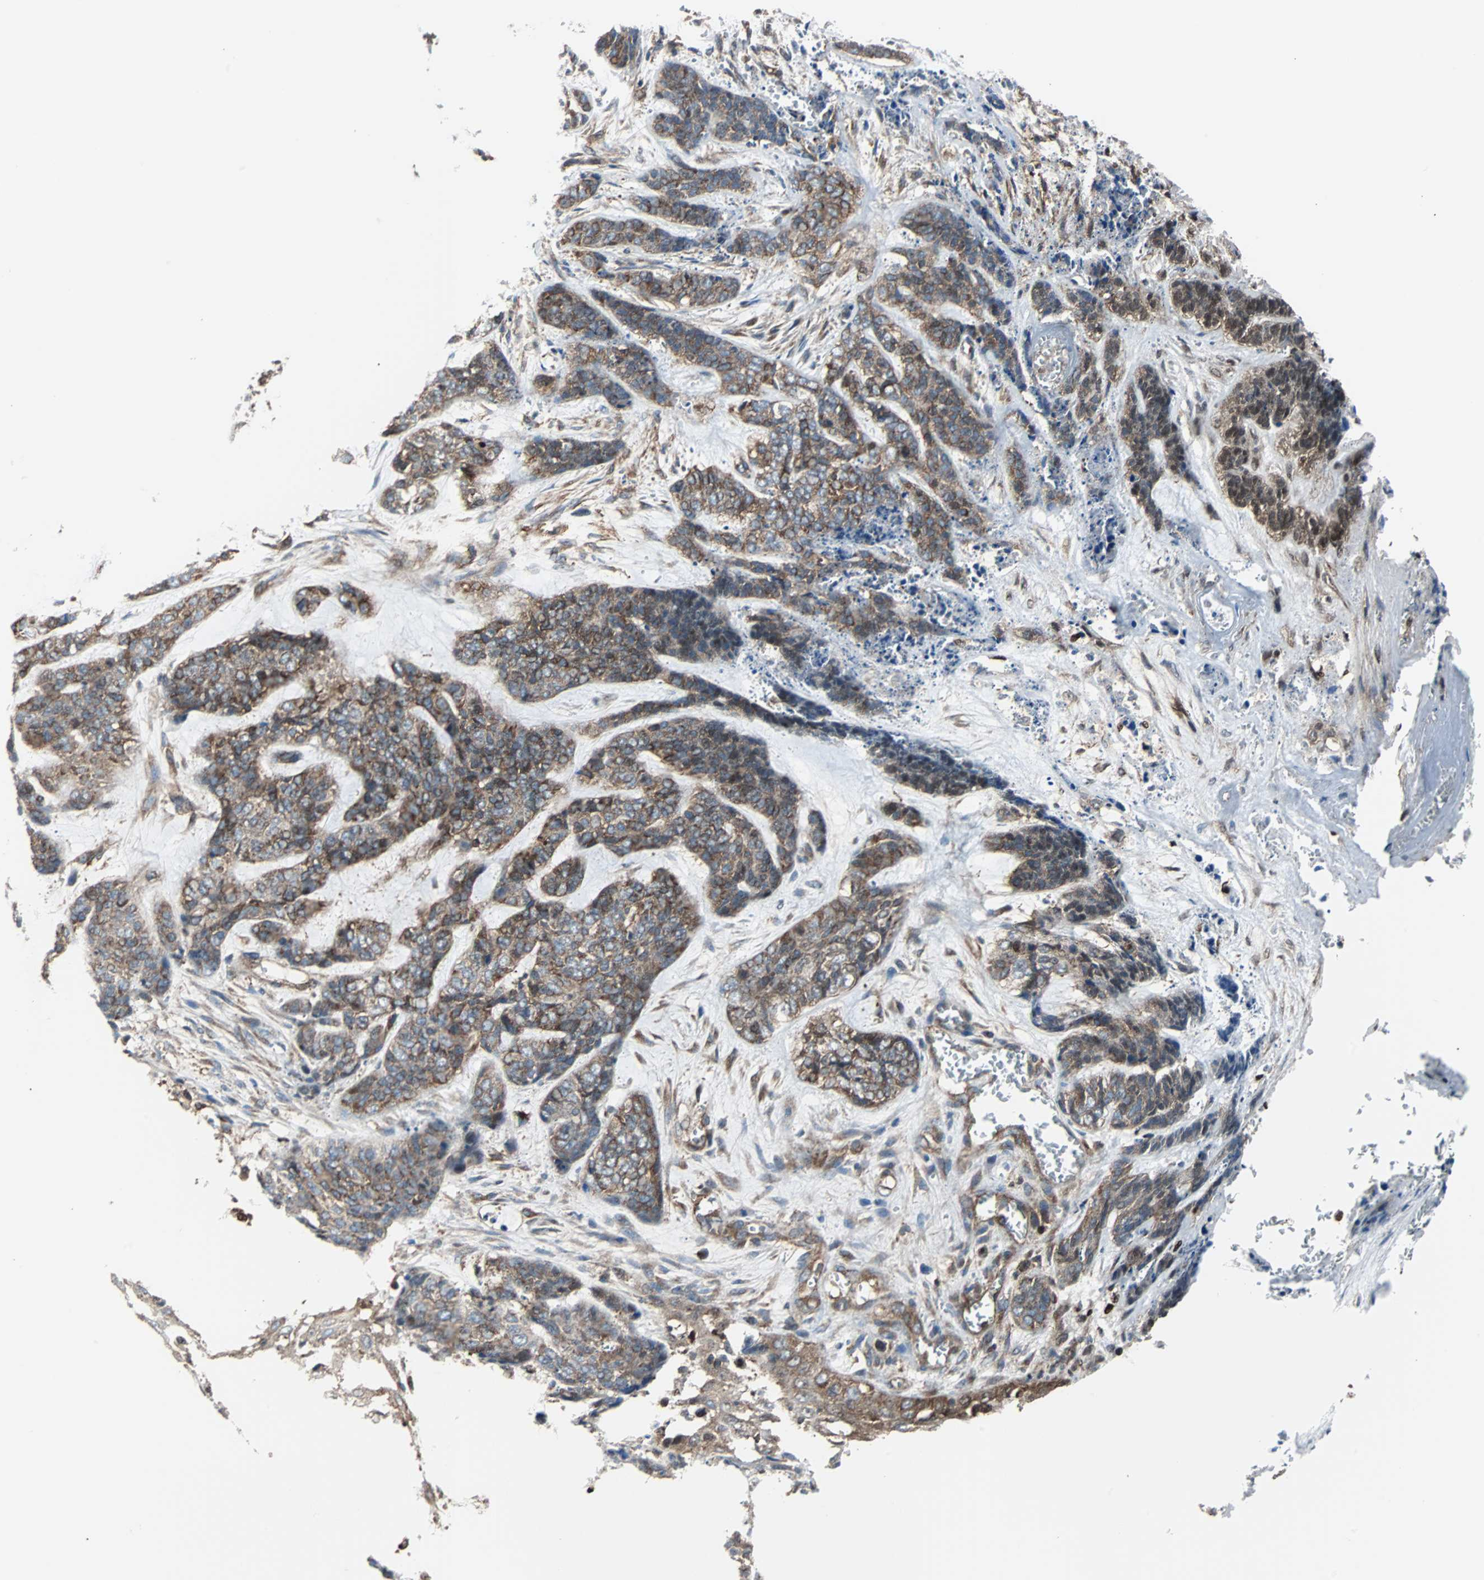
{"staining": {"intensity": "moderate", "quantity": ">75%", "location": "cytoplasmic/membranous"}, "tissue": "skin cancer", "cell_type": "Tumor cells", "image_type": "cancer", "snomed": [{"axis": "morphology", "description": "Basal cell carcinoma"}, {"axis": "topography", "description": "Skin"}], "caption": "This image demonstrates skin cancer stained with immunohistochemistry to label a protein in brown. The cytoplasmic/membranous of tumor cells show moderate positivity for the protein. Nuclei are counter-stained blue.", "gene": "RELA", "patient": {"sex": "female", "age": 64}}